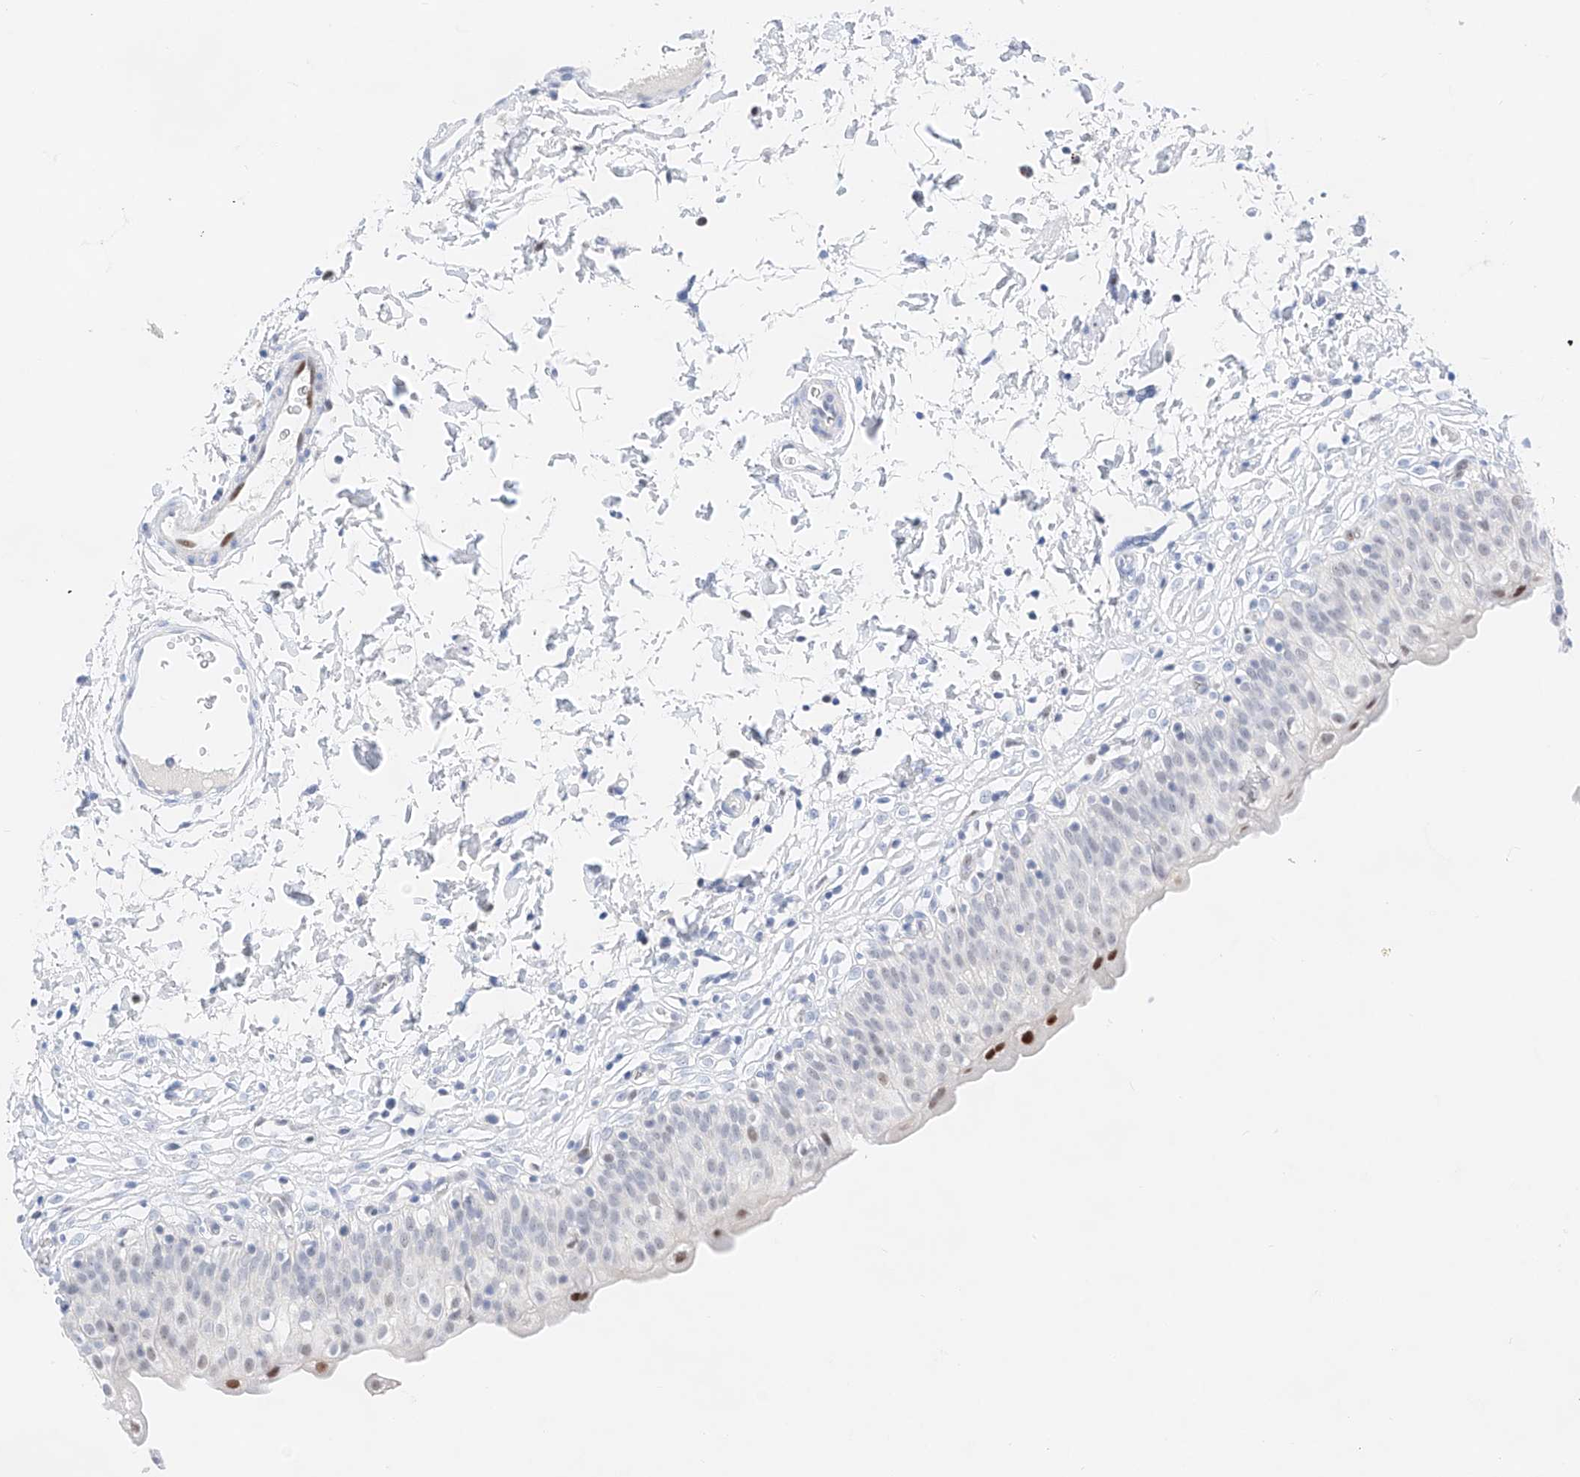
{"staining": {"intensity": "strong", "quantity": "<25%", "location": "nuclear"}, "tissue": "urinary bladder", "cell_type": "Urothelial cells", "image_type": "normal", "snomed": [{"axis": "morphology", "description": "Normal tissue, NOS"}, {"axis": "topography", "description": "Urinary bladder"}], "caption": "A high-resolution micrograph shows immunohistochemistry (IHC) staining of benign urinary bladder, which exhibits strong nuclear staining in about <25% of urothelial cells.", "gene": "NT5C3B", "patient": {"sex": "male", "age": 55}}